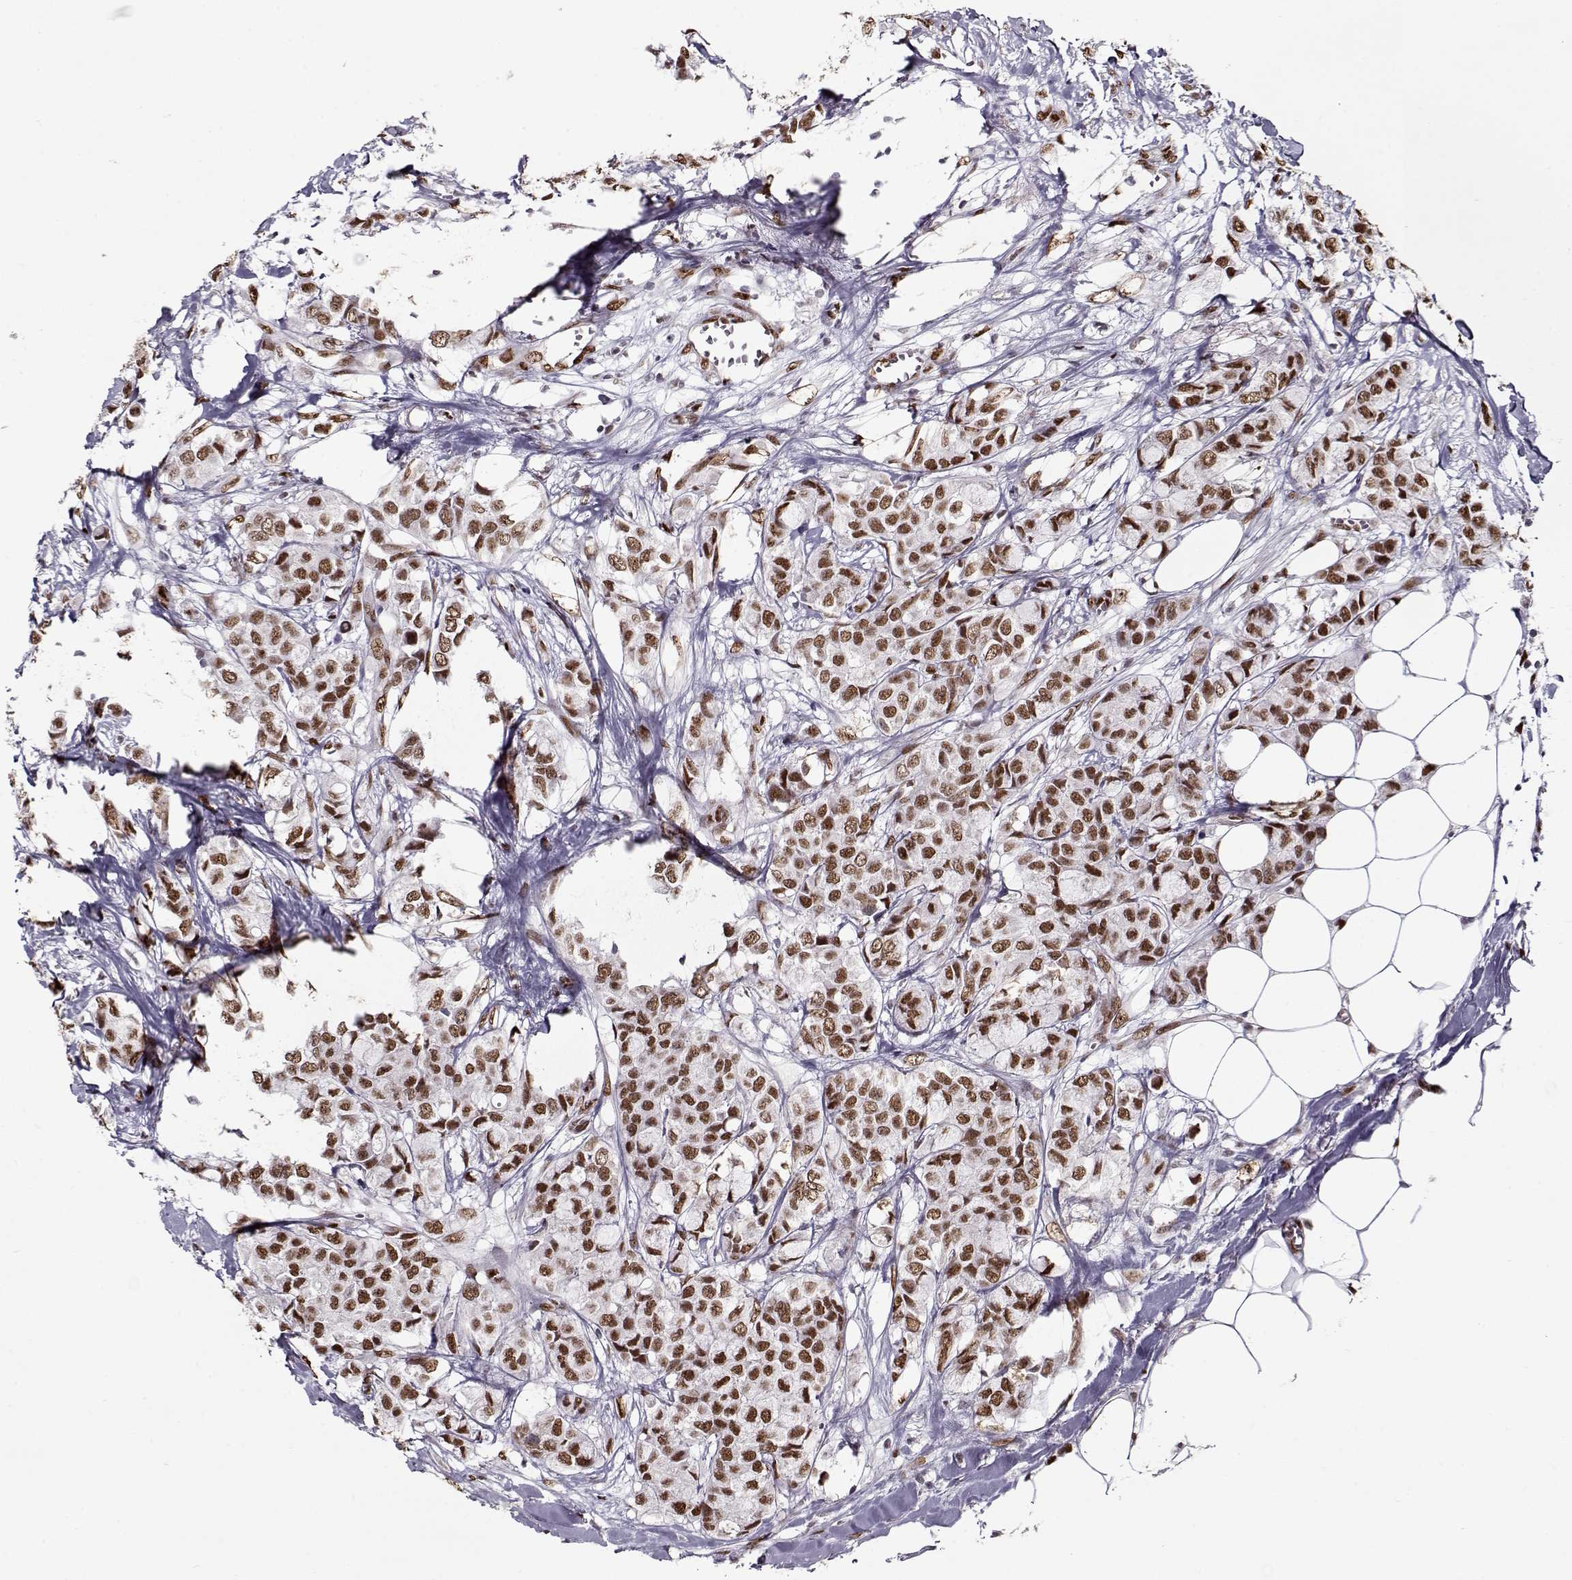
{"staining": {"intensity": "moderate", "quantity": ">75%", "location": "nuclear"}, "tissue": "breast cancer", "cell_type": "Tumor cells", "image_type": "cancer", "snomed": [{"axis": "morphology", "description": "Duct carcinoma"}, {"axis": "topography", "description": "Breast"}], "caption": "Human breast invasive ductal carcinoma stained with a protein marker demonstrates moderate staining in tumor cells.", "gene": "PRMT8", "patient": {"sex": "female", "age": 85}}